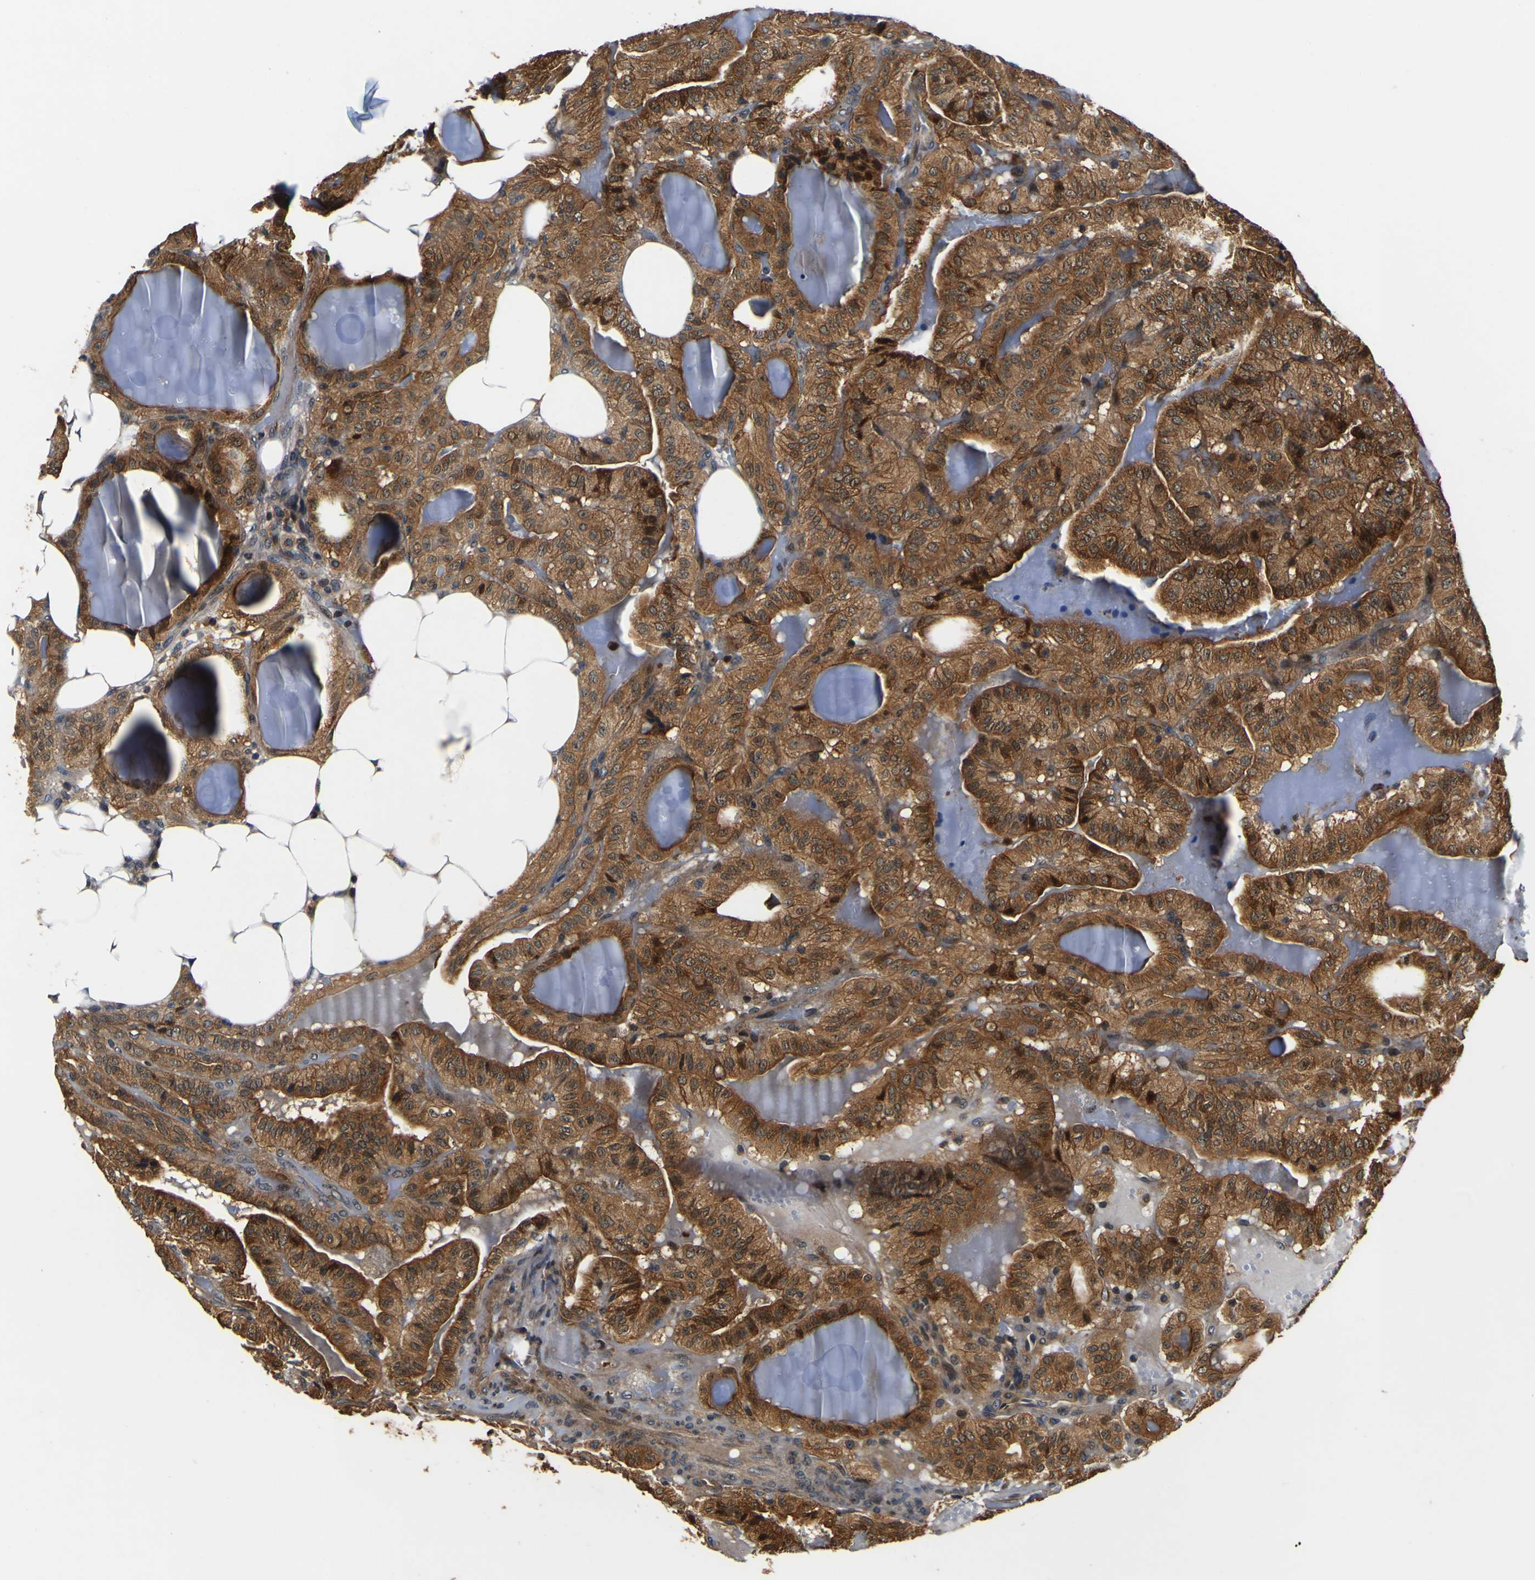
{"staining": {"intensity": "strong", "quantity": ">75%", "location": "cytoplasmic/membranous"}, "tissue": "thyroid cancer", "cell_type": "Tumor cells", "image_type": "cancer", "snomed": [{"axis": "morphology", "description": "Papillary adenocarcinoma, NOS"}, {"axis": "topography", "description": "Thyroid gland"}], "caption": "IHC histopathology image of neoplastic tissue: thyroid cancer (papillary adenocarcinoma) stained using immunohistochemistry exhibits high levels of strong protein expression localized specifically in the cytoplasmic/membranous of tumor cells, appearing as a cytoplasmic/membranous brown color.", "gene": "LRP4", "patient": {"sex": "male", "age": 77}}